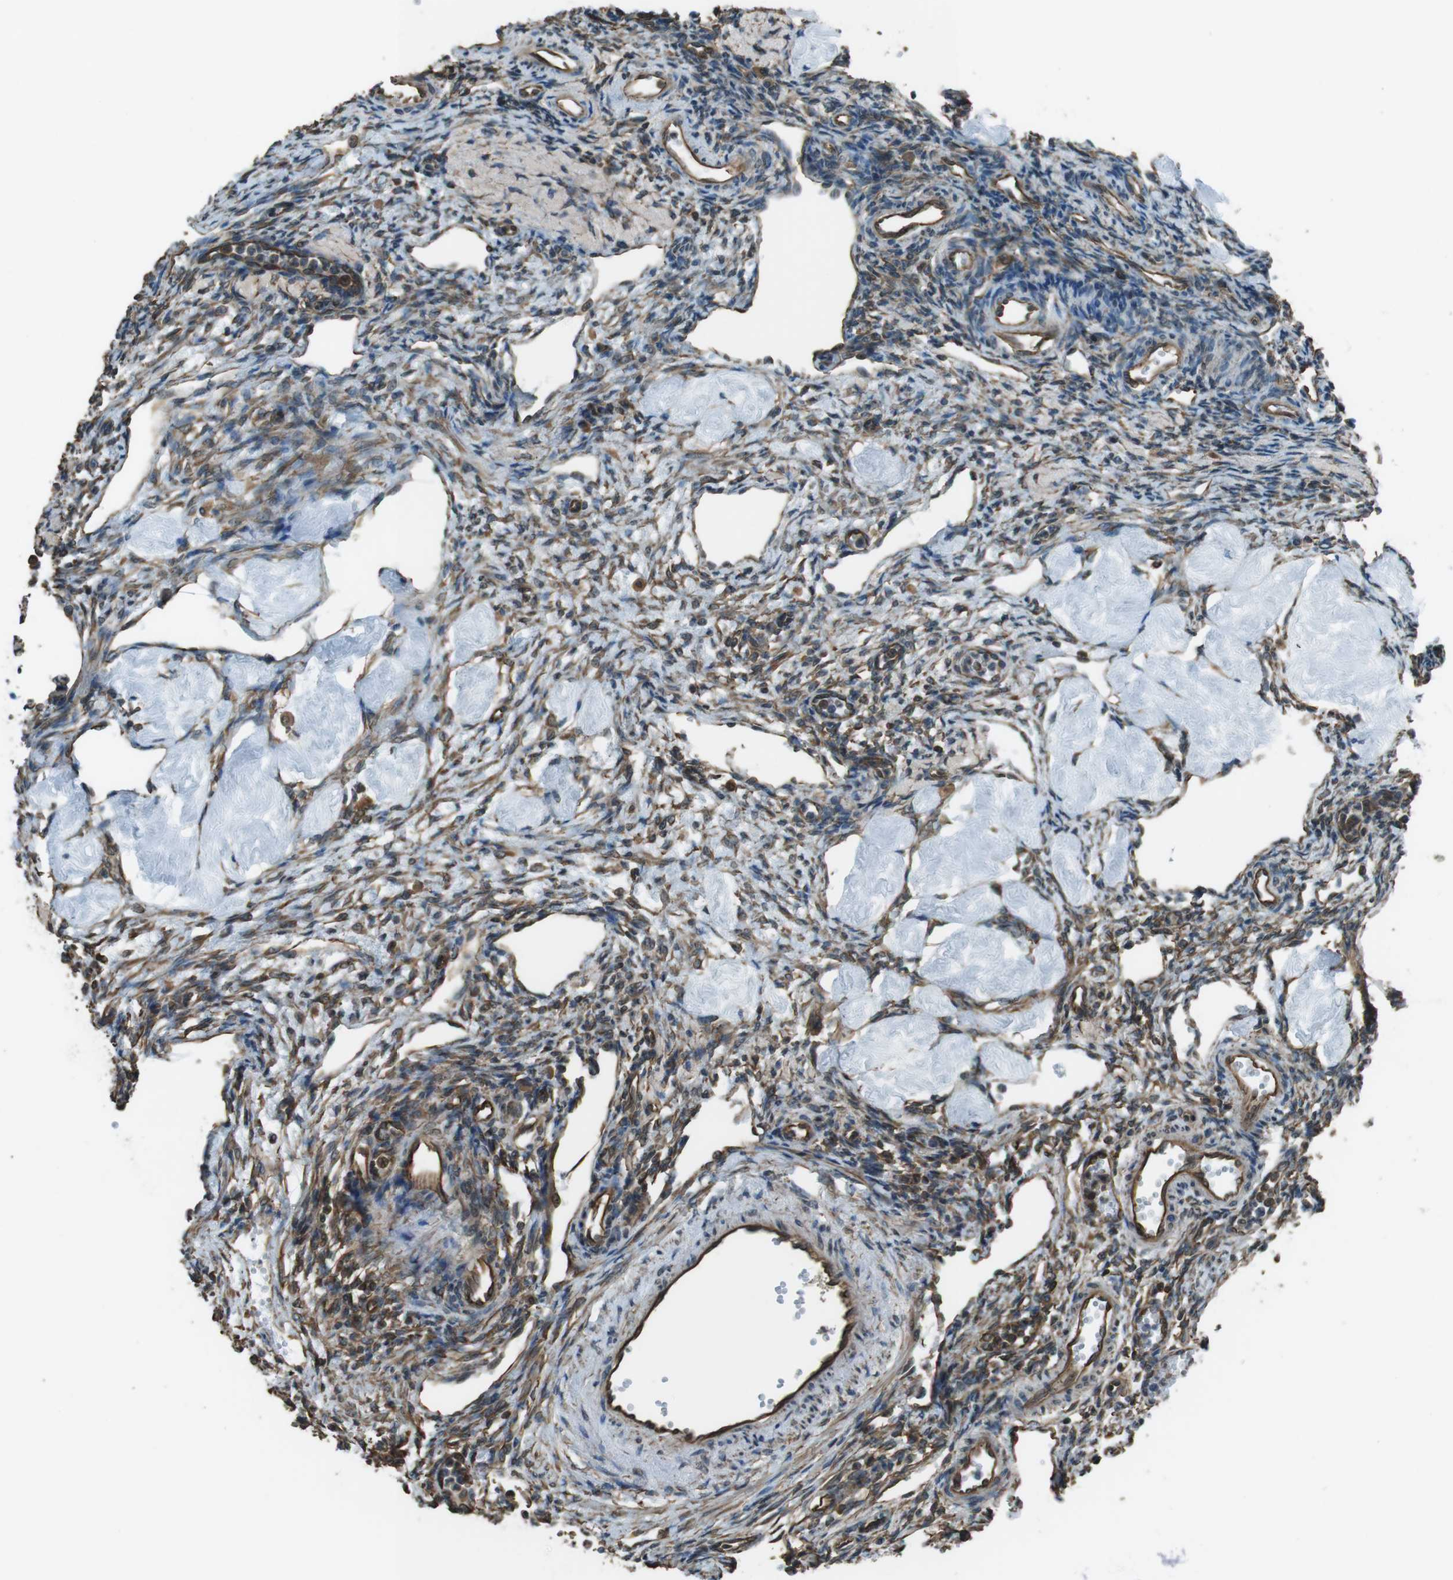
{"staining": {"intensity": "moderate", "quantity": ">75%", "location": "cytoplasmic/membranous"}, "tissue": "ovary", "cell_type": "Ovarian stroma cells", "image_type": "normal", "snomed": [{"axis": "morphology", "description": "Normal tissue, NOS"}, {"axis": "topography", "description": "Ovary"}], "caption": "Ovary stained for a protein reveals moderate cytoplasmic/membranous positivity in ovarian stroma cells. The staining is performed using DAB brown chromogen to label protein expression. The nuclei are counter-stained blue using hematoxylin.", "gene": "PA2G4", "patient": {"sex": "female", "age": 33}}